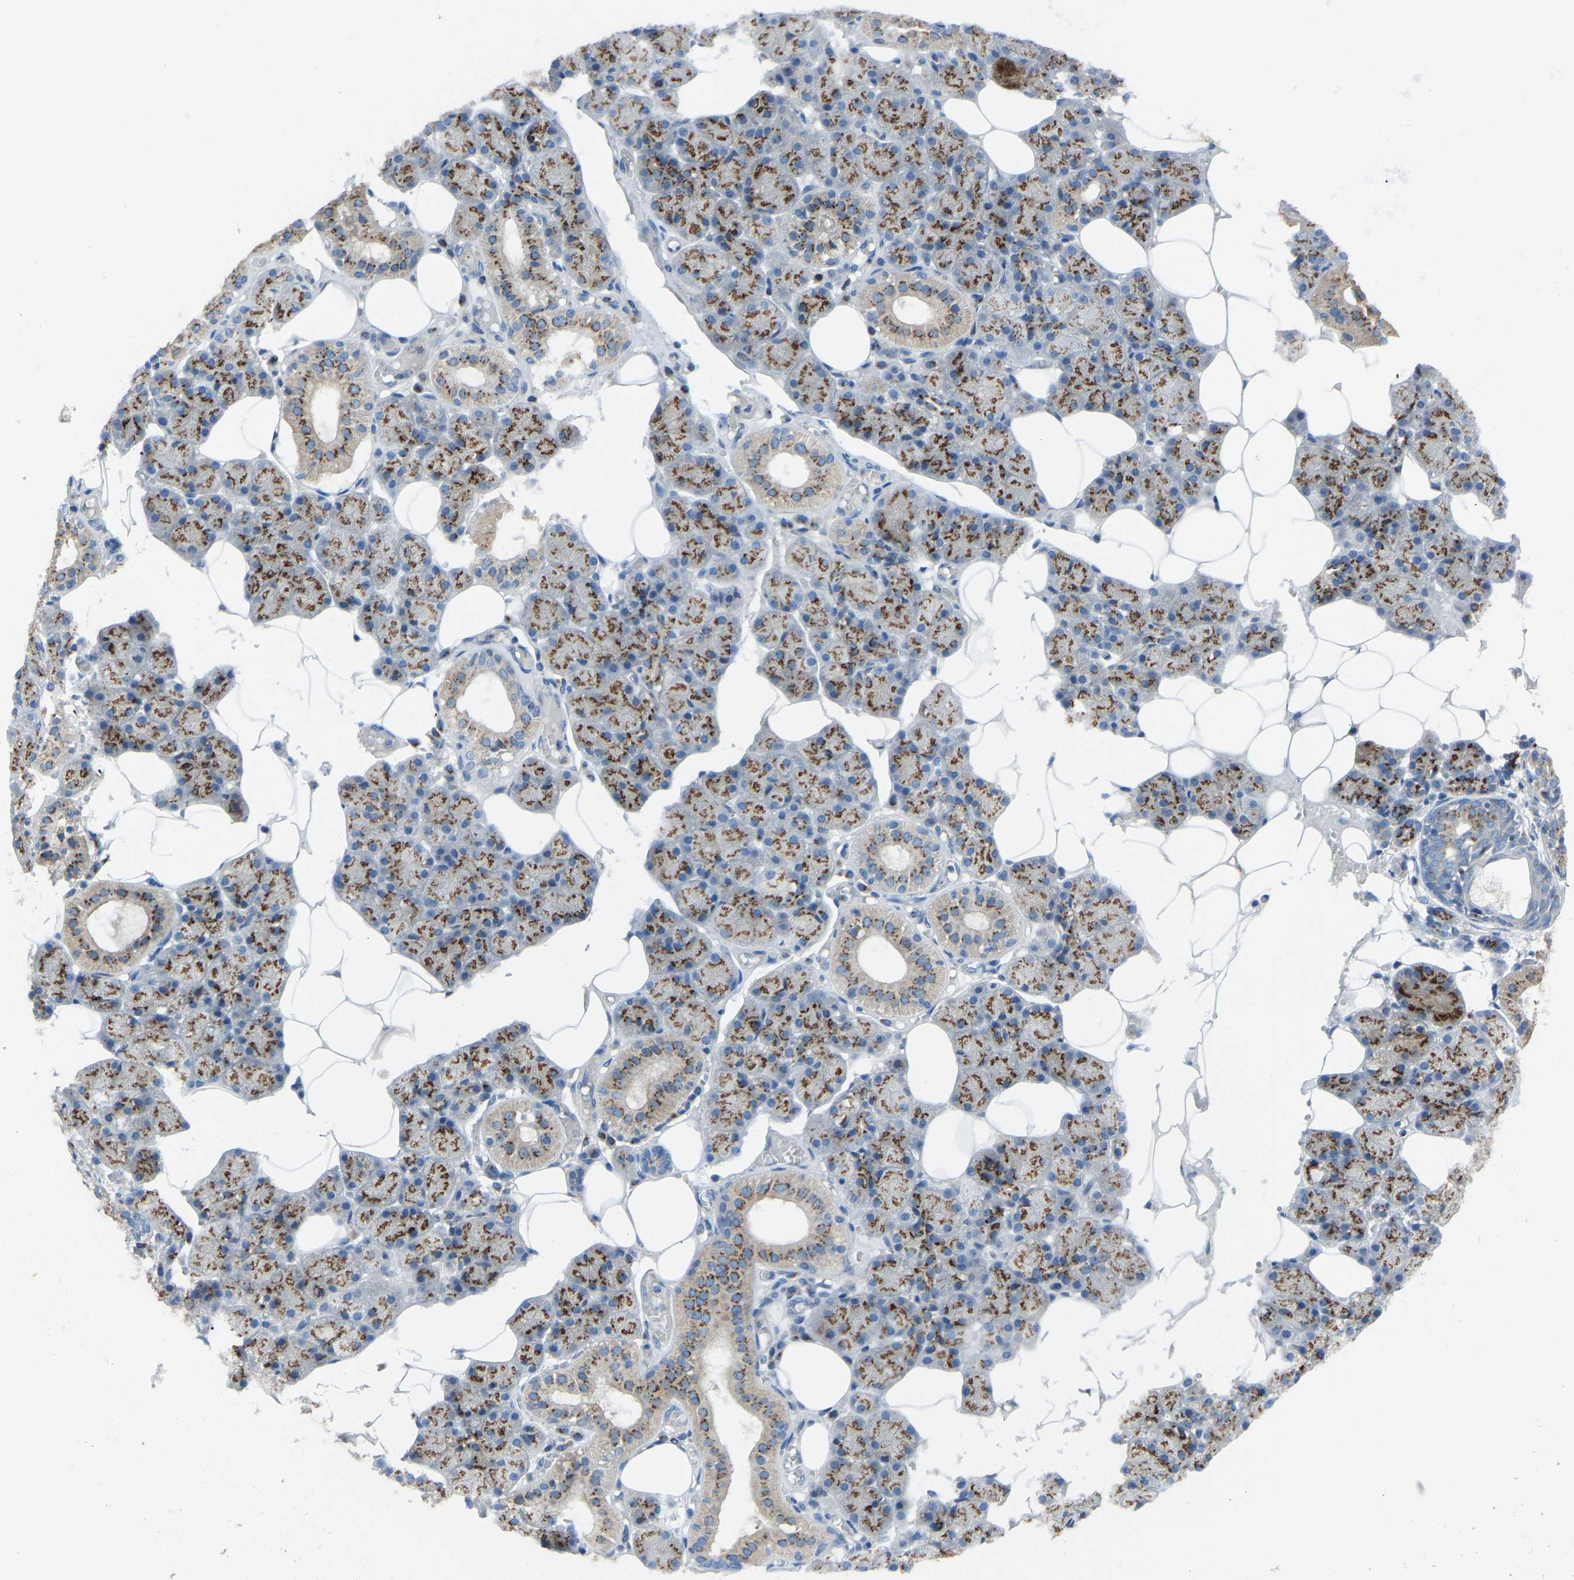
{"staining": {"intensity": "strong", "quantity": ">75%", "location": "cytoplasmic/membranous"}, "tissue": "salivary gland", "cell_type": "Glandular cells", "image_type": "normal", "snomed": [{"axis": "morphology", "description": "Normal tissue, NOS"}, {"axis": "topography", "description": "Salivary gland"}], "caption": "DAB immunohistochemical staining of benign human salivary gland displays strong cytoplasmic/membranous protein staining in approximately >75% of glandular cells.", "gene": "CANT1", "patient": {"sex": "male", "age": 62}}